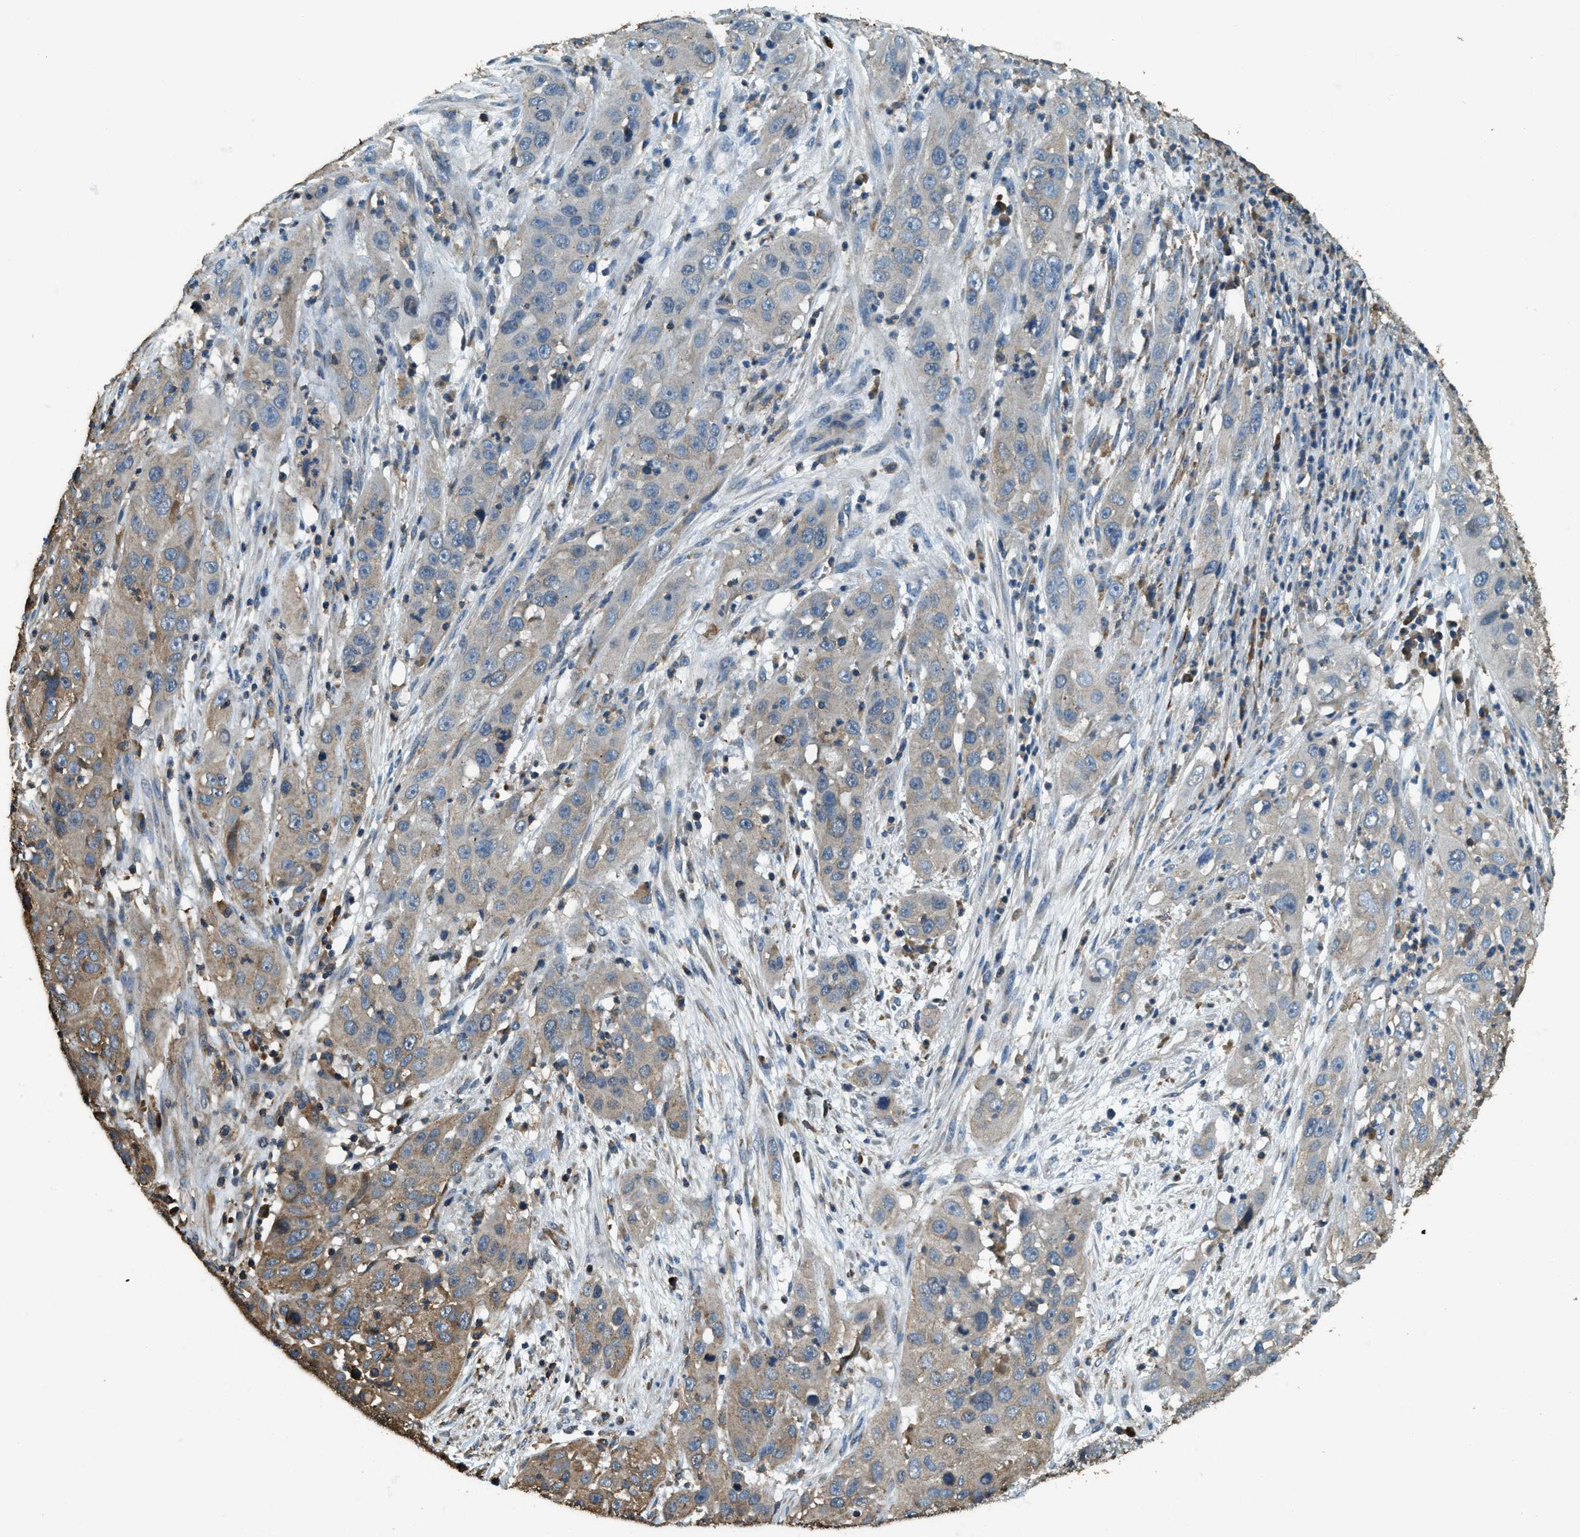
{"staining": {"intensity": "moderate", "quantity": "25%-75%", "location": "cytoplasmic/membranous"}, "tissue": "cervical cancer", "cell_type": "Tumor cells", "image_type": "cancer", "snomed": [{"axis": "morphology", "description": "Squamous cell carcinoma, NOS"}, {"axis": "topography", "description": "Cervix"}], "caption": "This is an image of IHC staining of cervical squamous cell carcinoma, which shows moderate expression in the cytoplasmic/membranous of tumor cells.", "gene": "ERGIC1", "patient": {"sex": "female", "age": 32}}